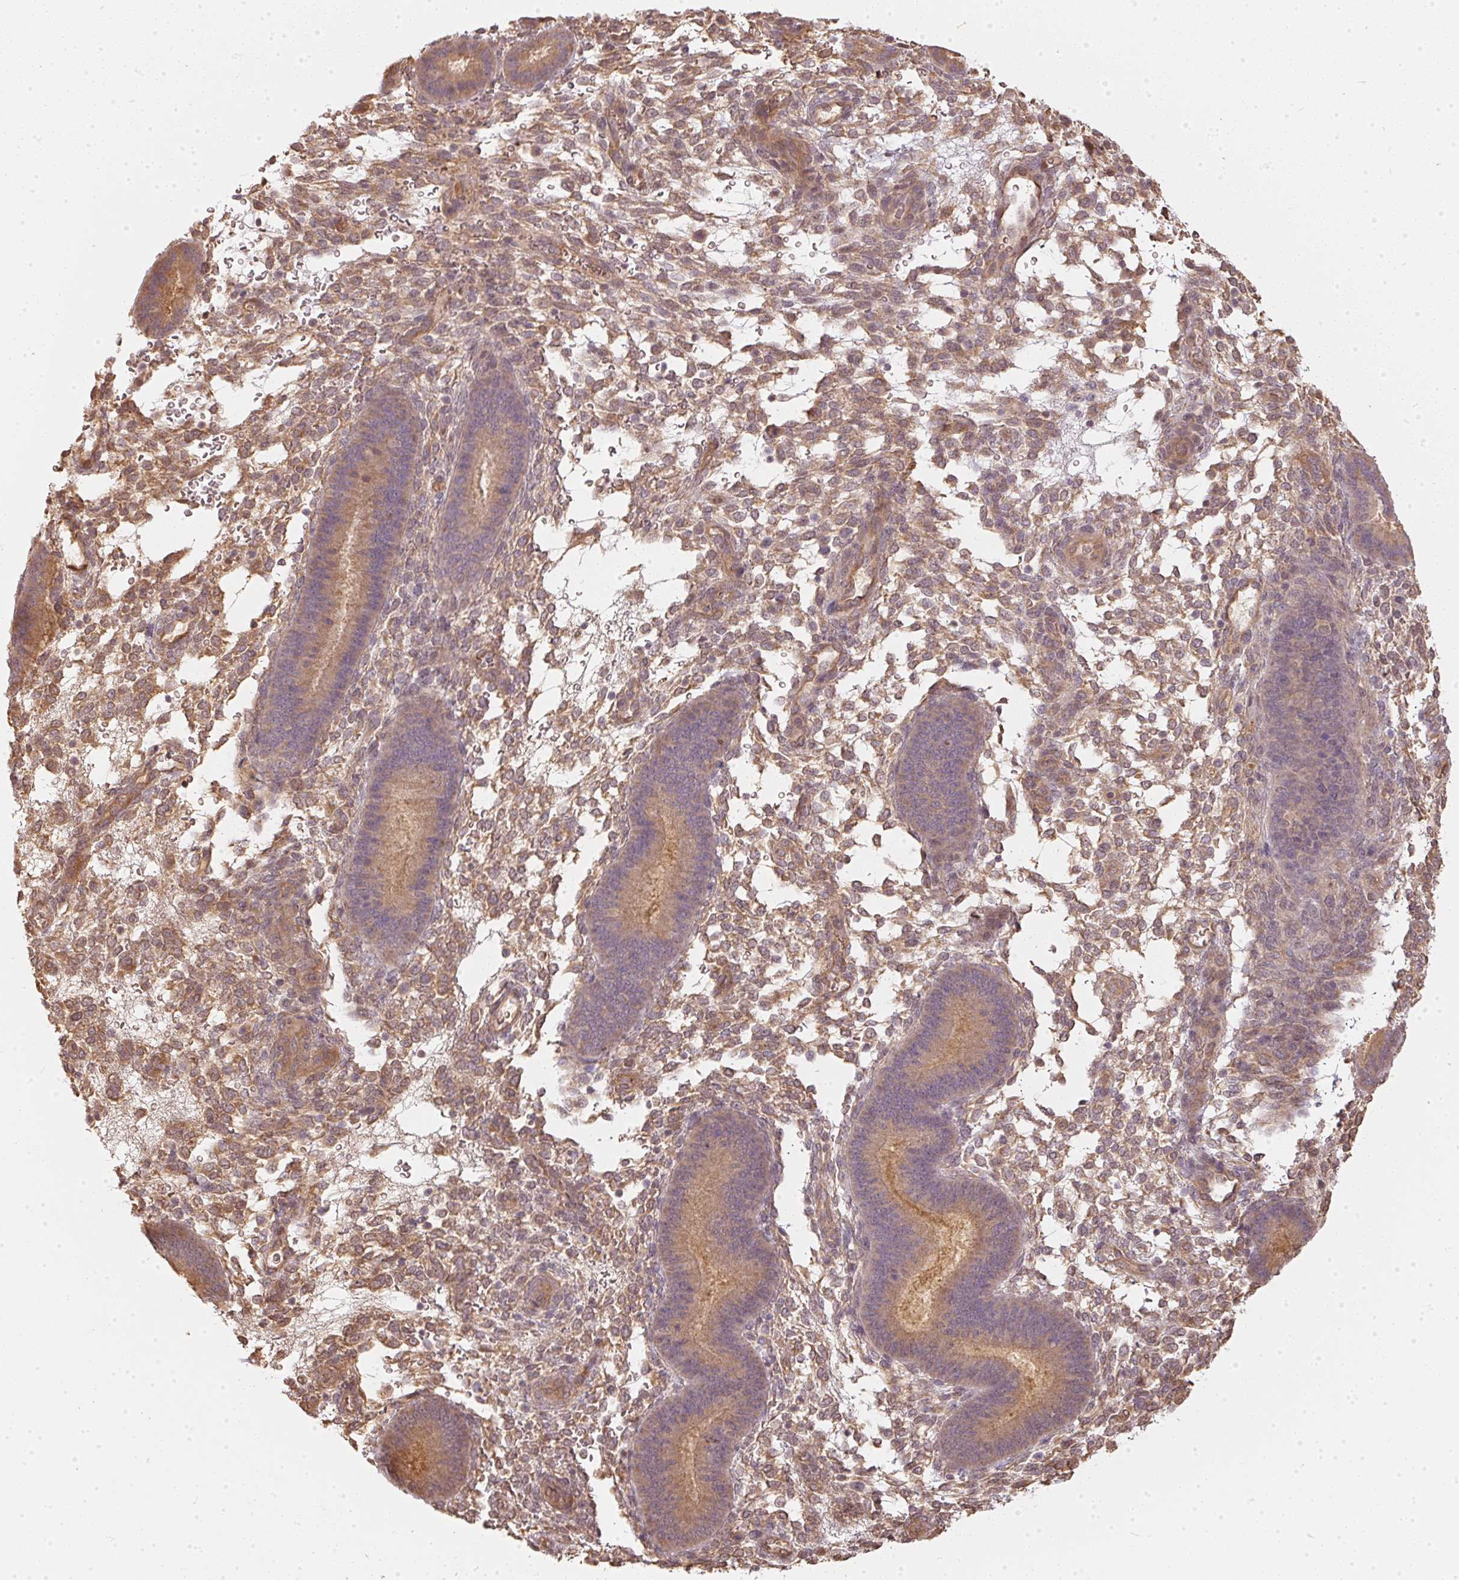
{"staining": {"intensity": "weak", "quantity": "25%-75%", "location": "cytoplasmic/membranous"}, "tissue": "endometrium", "cell_type": "Cells in endometrial stroma", "image_type": "normal", "snomed": [{"axis": "morphology", "description": "Normal tissue, NOS"}, {"axis": "topography", "description": "Endometrium"}], "caption": "IHC staining of benign endometrium, which displays low levels of weak cytoplasmic/membranous positivity in about 25%-75% of cells in endometrial stroma indicating weak cytoplasmic/membranous protein staining. The staining was performed using DAB (brown) for protein detection and nuclei were counterstained in hematoxylin (blue).", "gene": "BLMH", "patient": {"sex": "female", "age": 39}}